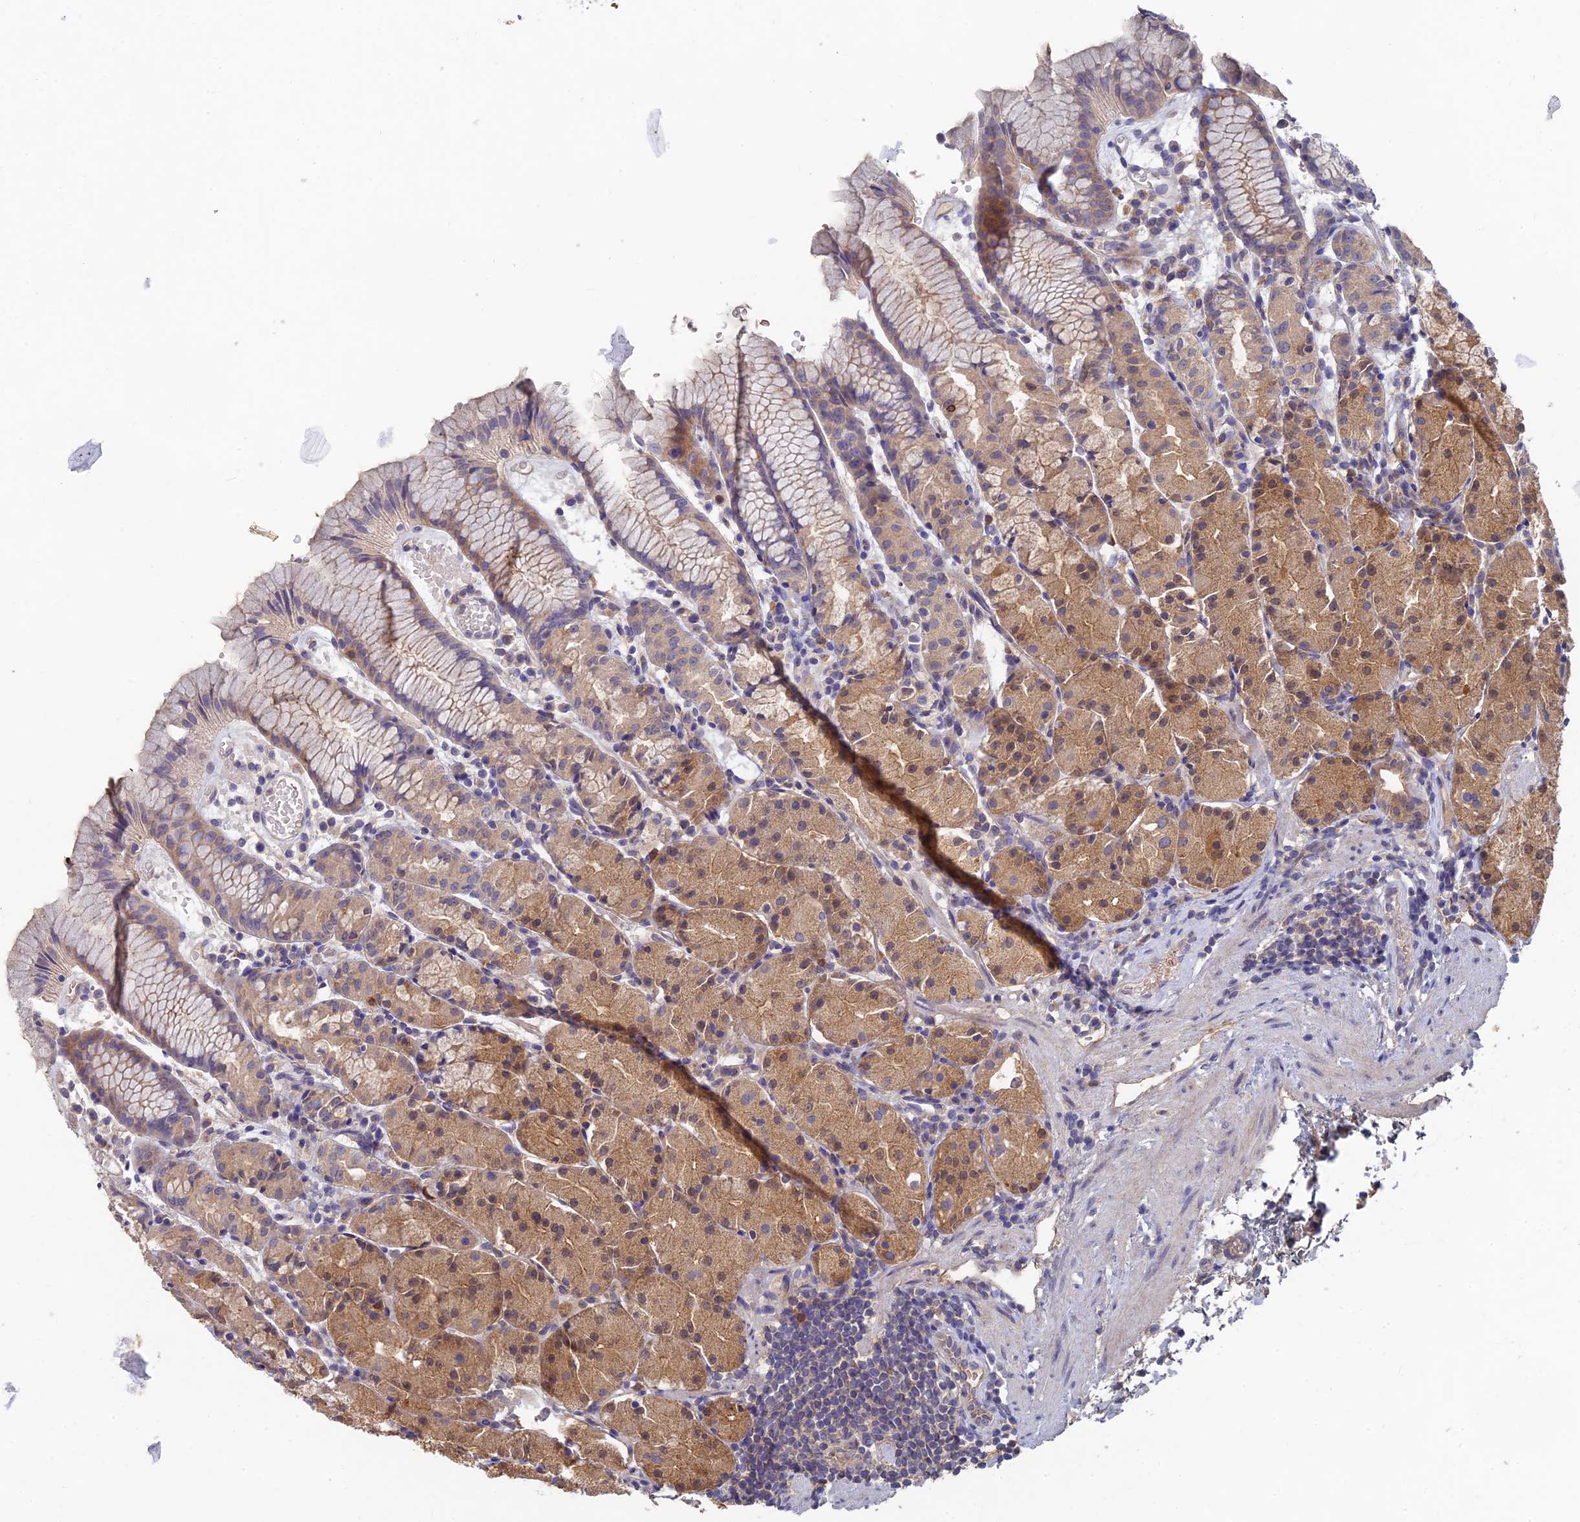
{"staining": {"intensity": "moderate", "quantity": "25%-75%", "location": "cytoplasmic/membranous"}, "tissue": "stomach", "cell_type": "Glandular cells", "image_type": "normal", "snomed": [{"axis": "morphology", "description": "Normal tissue, NOS"}, {"axis": "topography", "description": "Stomach, upper"}], "caption": "Glandular cells exhibit medium levels of moderate cytoplasmic/membranous staining in about 25%-75% of cells in benign human stomach.", "gene": "ARRDC1", "patient": {"sex": "male", "age": 47}}